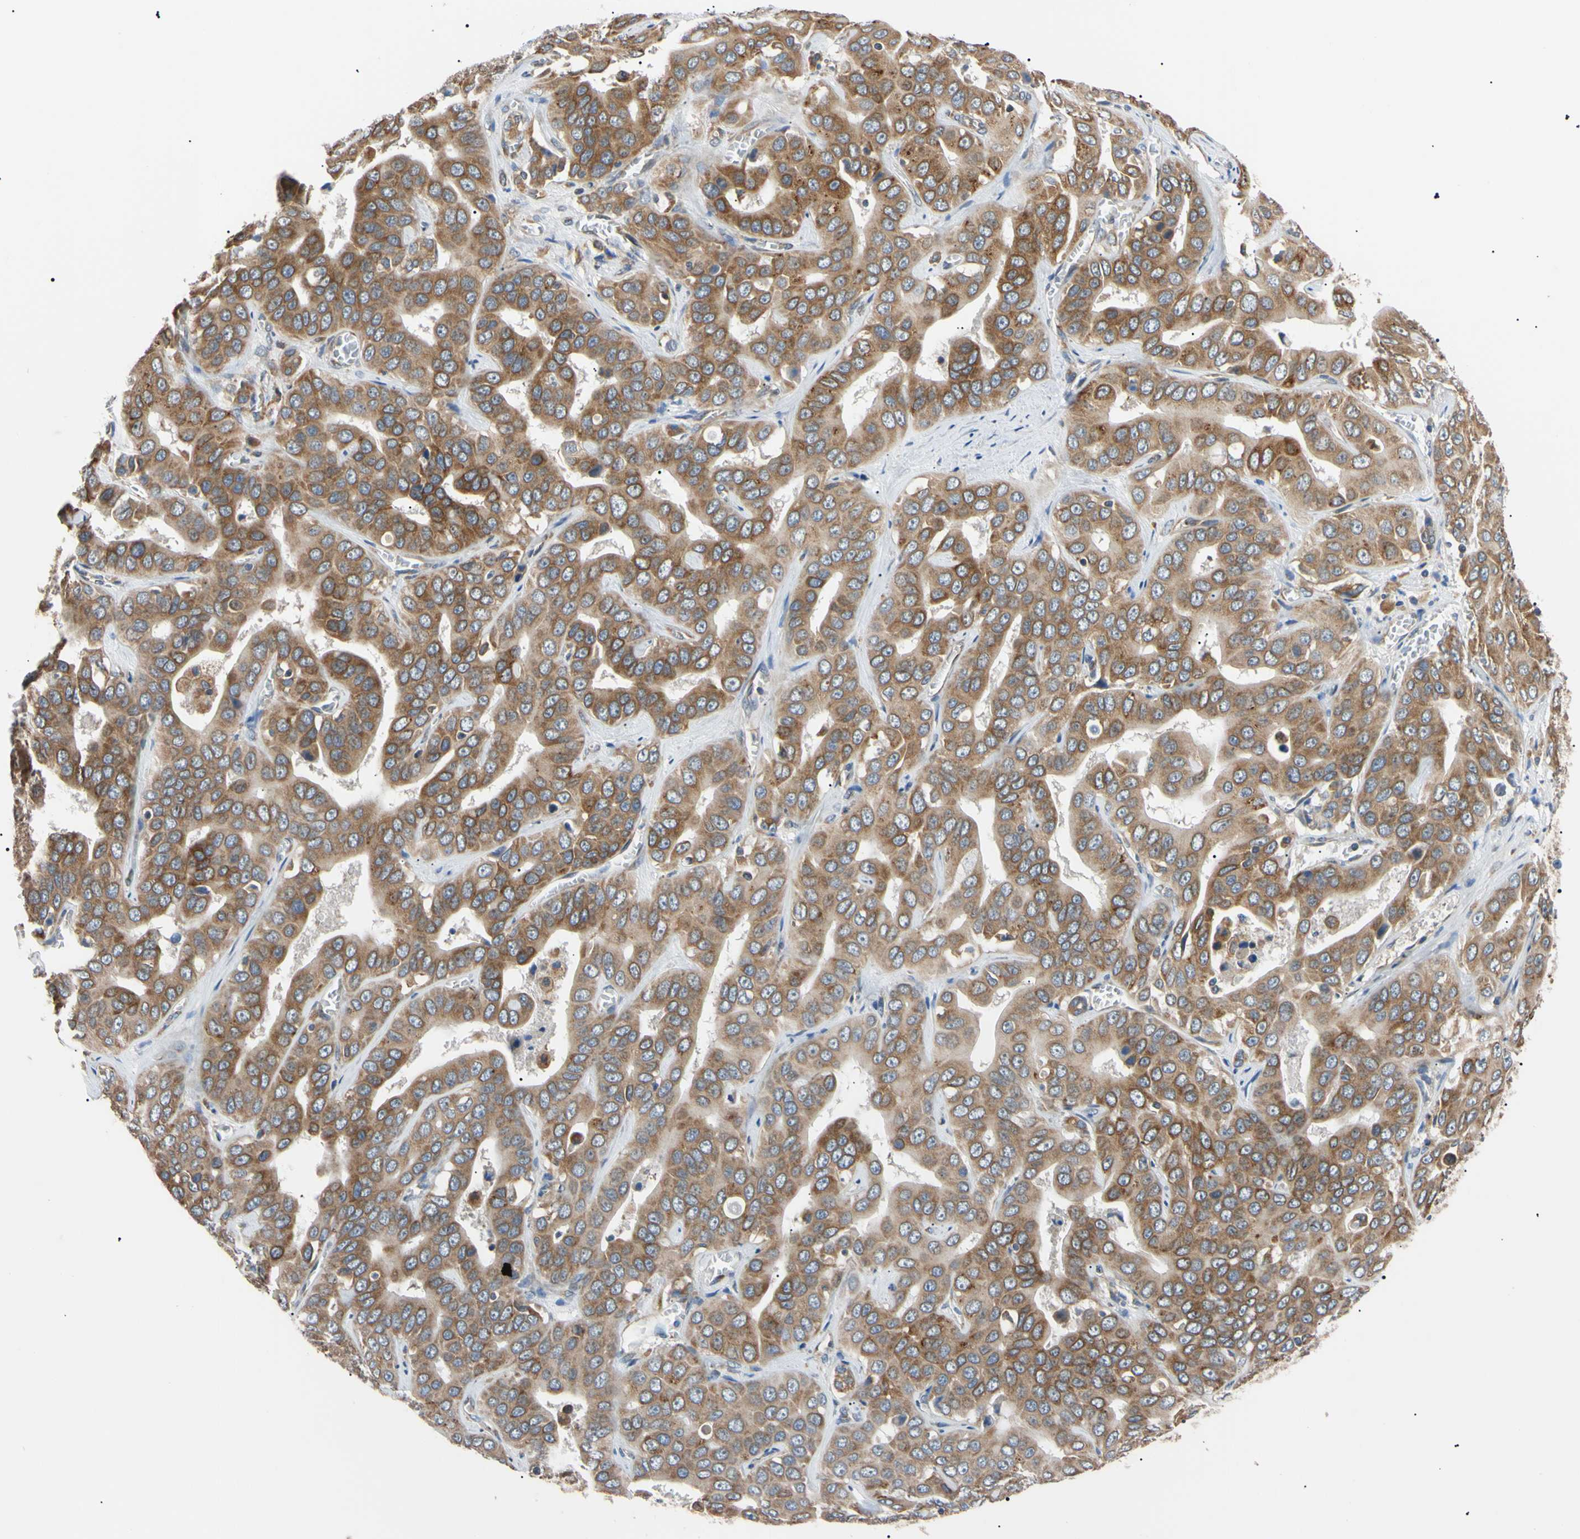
{"staining": {"intensity": "moderate", "quantity": ">75%", "location": "cytoplasmic/membranous"}, "tissue": "liver cancer", "cell_type": "Tumor cells", "image_type": "cancer", "snomed": [{"axis": "morphology", "description": "Cholangiocarcinoma"}, {"axis": "topography", "description": "Liver"}], "caption": "Immunohistochemical staining of cholangiocarcinoma (liver) displays medium levels of moderate cytoplasmic/membranous protein expression in about >75% of tumor cells. (DAB (3,3'-diaminobenzidine) IHC, brown staining for protein, blue staining for nuclei).", "gene": "VAPA", "patient": {"sex": "female", "age": 52}}